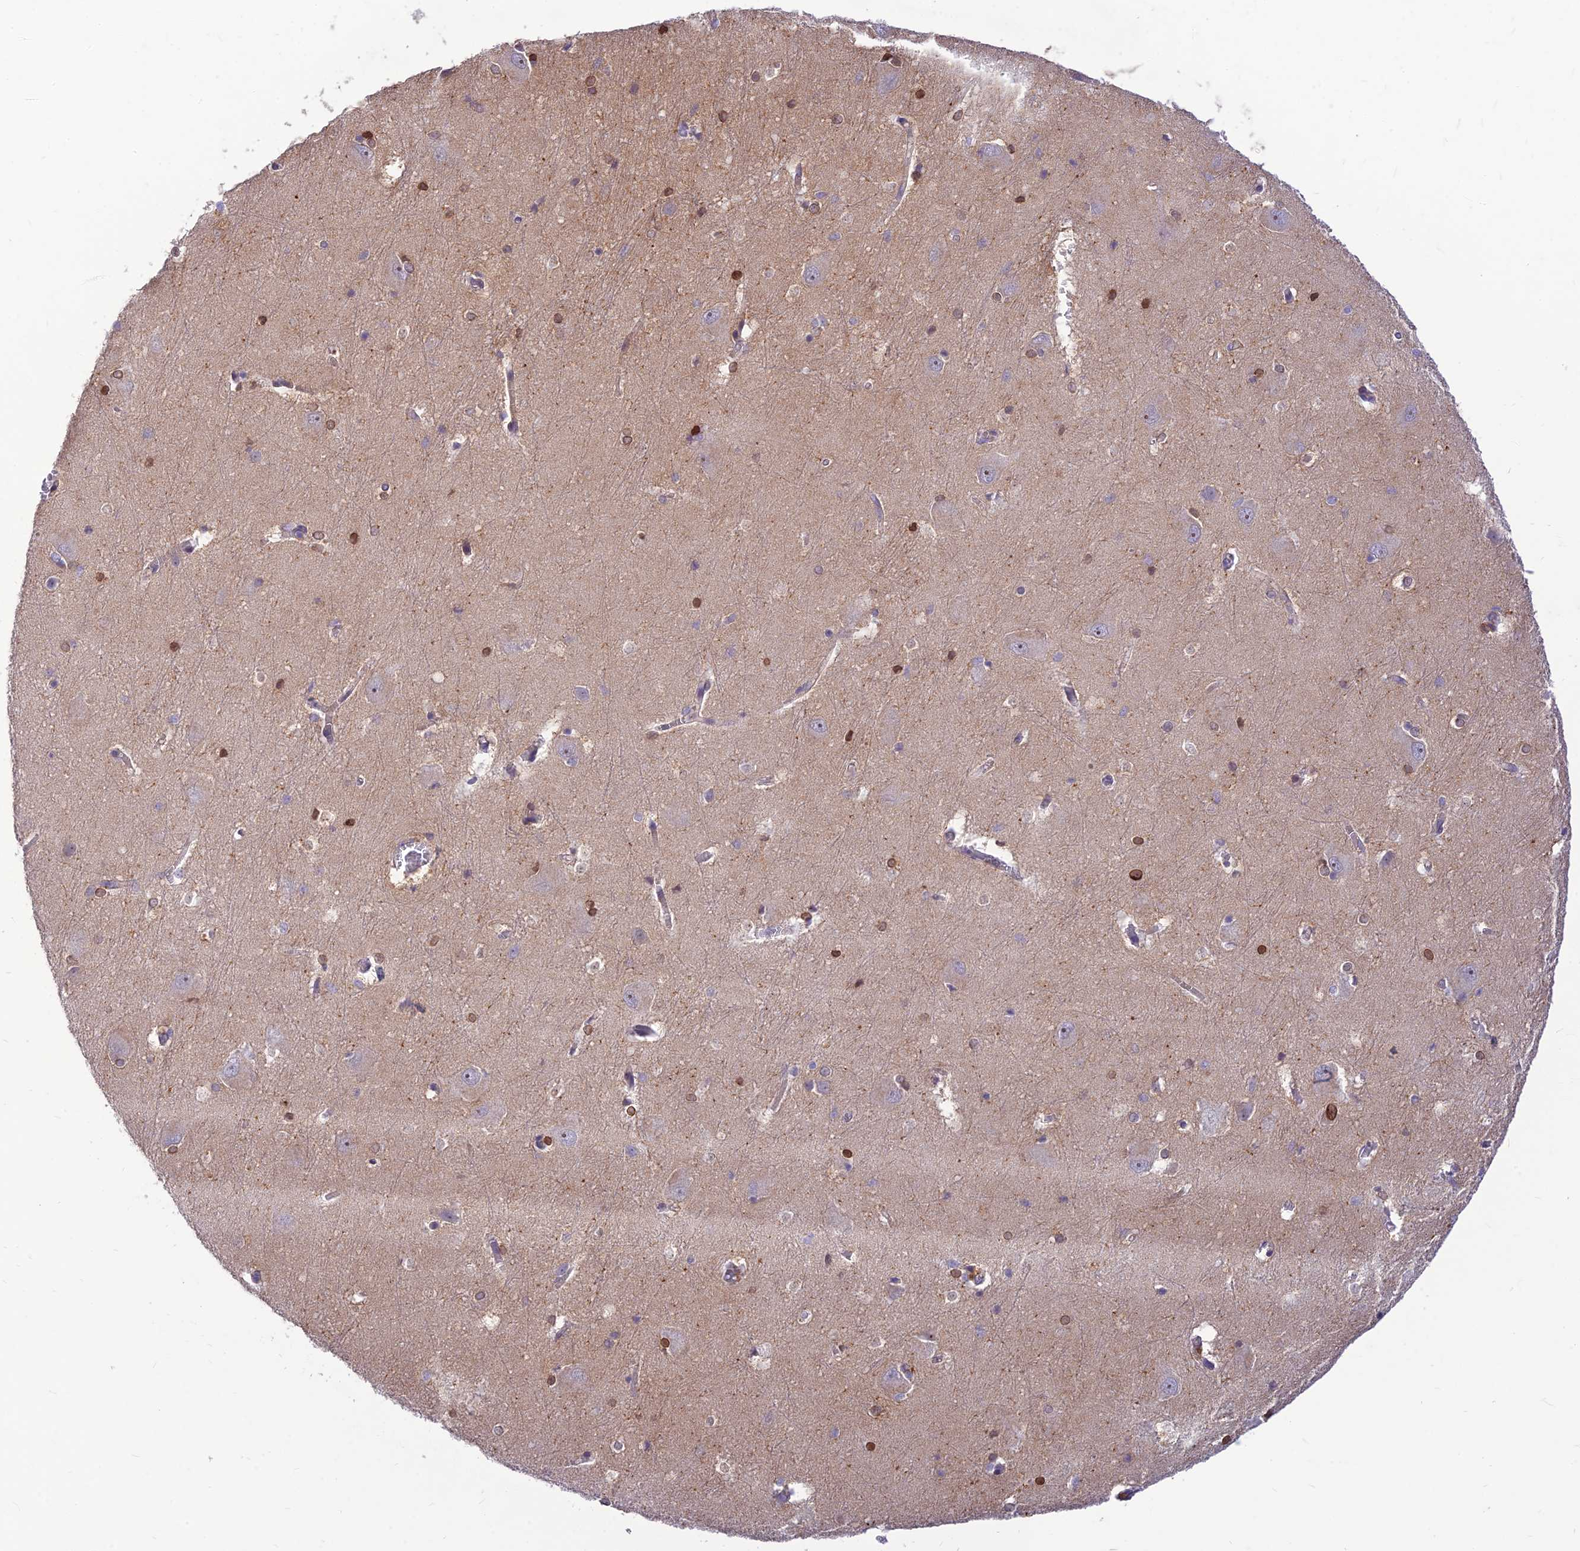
{"staining": {"intensity": "strong", "quantity": "<25%", "location": "nuclear"}, "tissue": "caudate", "cell_type": "Glial cells", "image_type": "normal", "snomed": [{"axis": "morphology", "description": "Normal tissue, NOS"}, {"axis": "topography", "description": "Lateral ventricle wall"}], "caption": "A brown stain shows strong nuclear positivity of a protein in glial cells of unremarkable human caudate. (Stains: DAB in brown, nuclei in blue, Microscopy: brightfield microscopy at high magnification).", "gene": "ST8SIA5", "patient": {"sex": "male", "age": 37}}